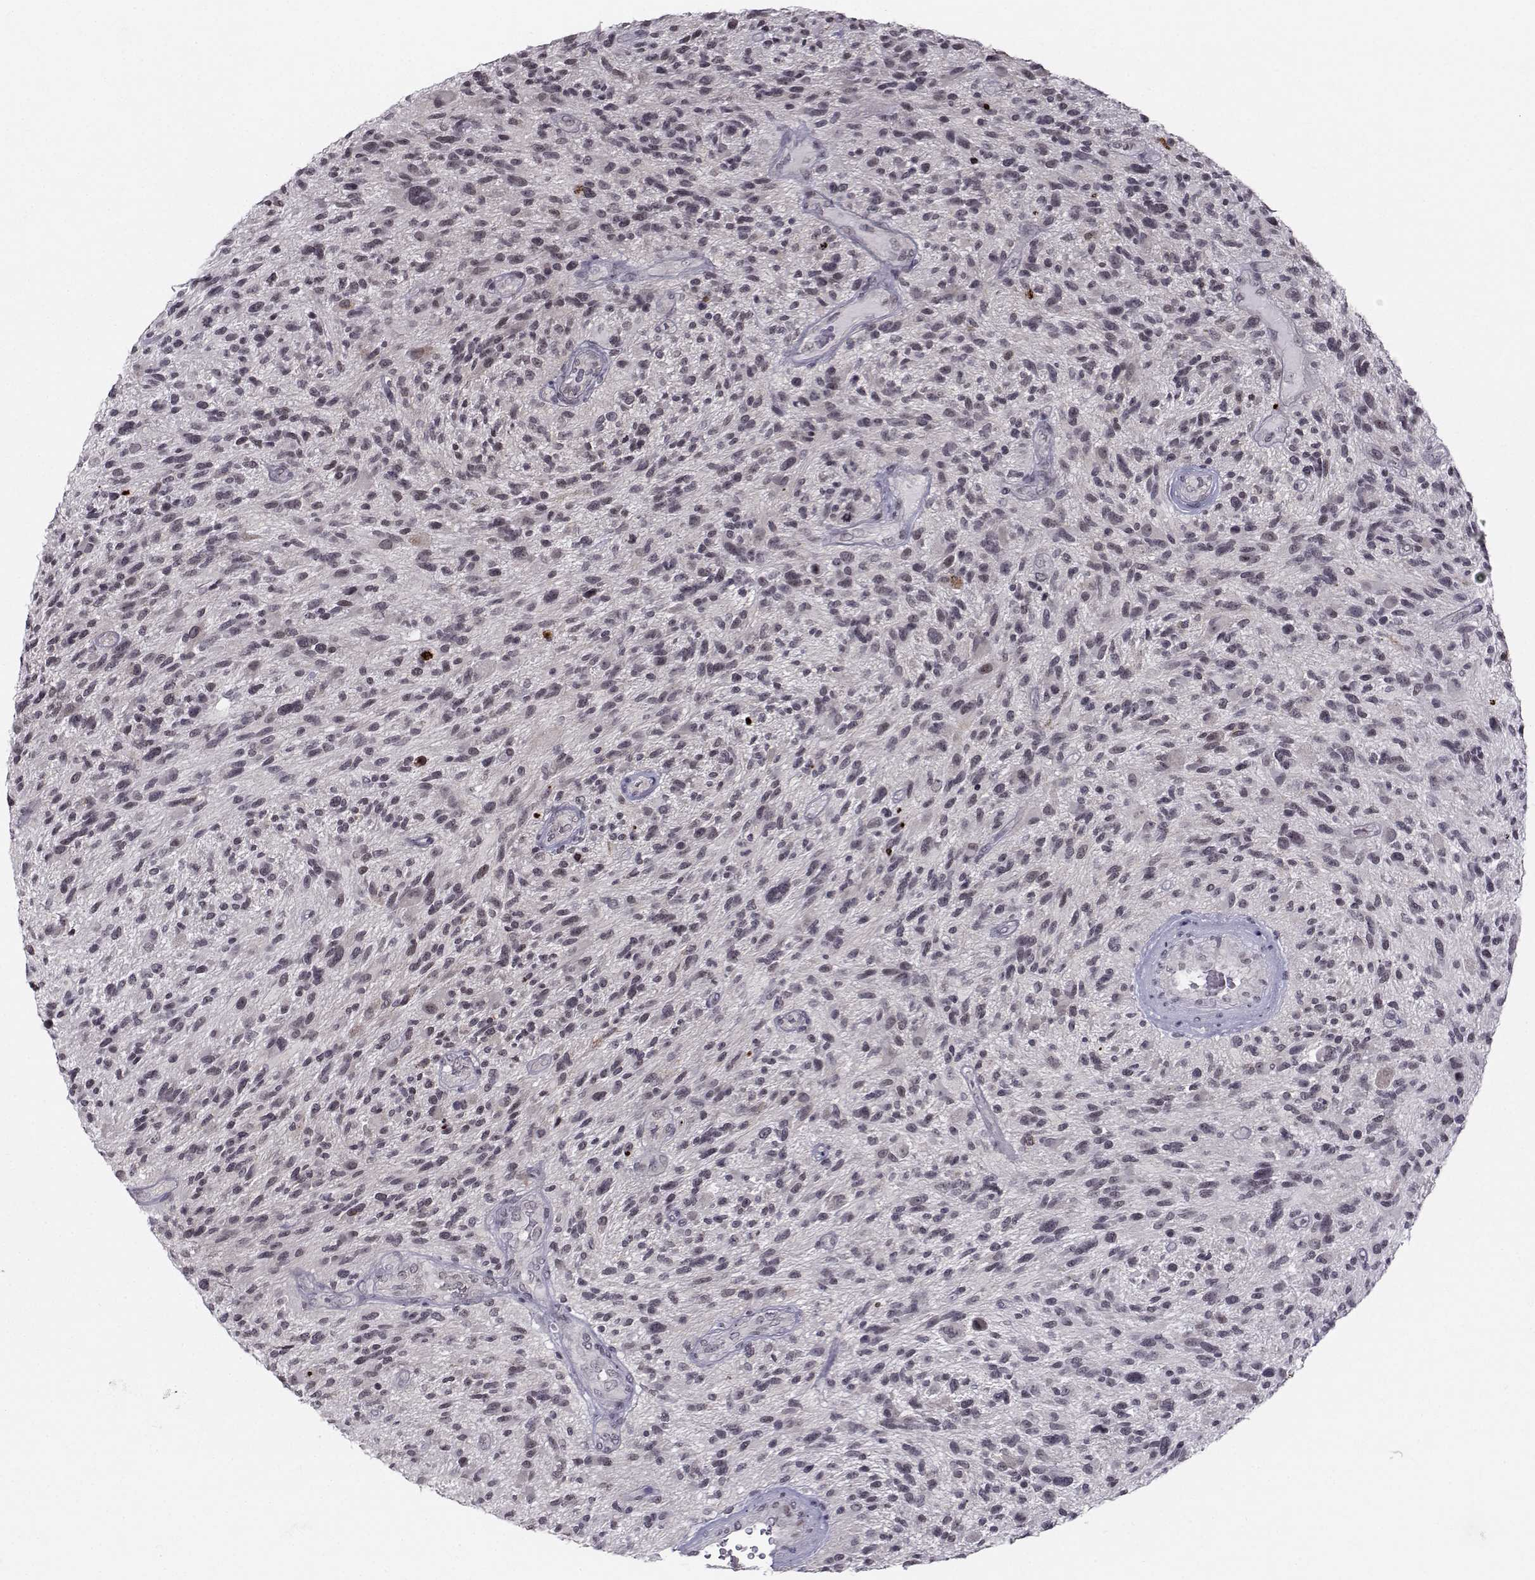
{"staining": {"intensity": "negative", "quantity": "none", "location": "none"}, "tissue": "glioma", "cell_type": "Tumor cells", "image_type": "cancer", "snomed": [{"axis": "morphology", "description": "Glioma, malignant, High grade"}, {"axis": "topography", "description": "Brain"}], "caption": "Tumor cells show no significant protein positivity in malignant glioma (high-grade).", "gene": "MARCHF4", "patient": {"sex": "male", "age": 47}}